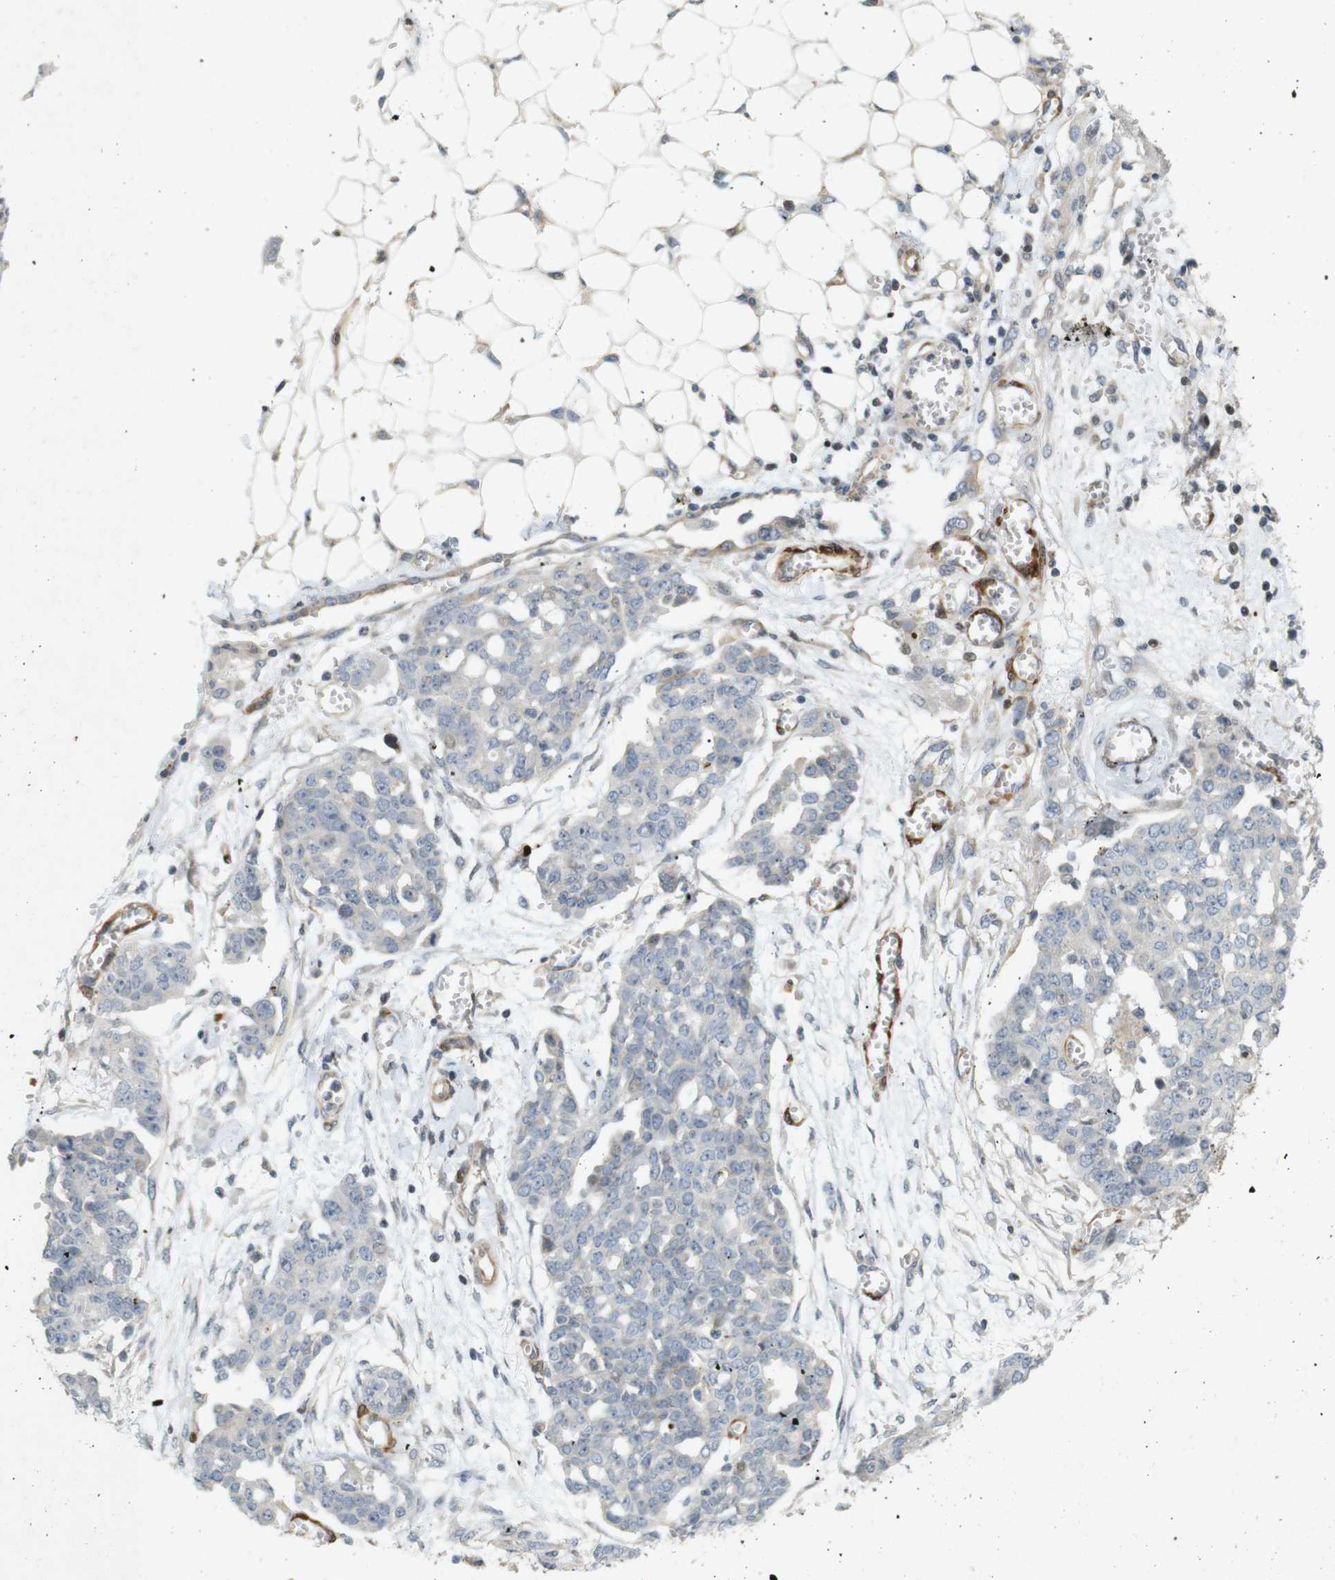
{"staining": {"intensity": "negative", "quantity": "none", "location": "none"}, "tissue": "ovarian cancer", "cell_type": "Tumor cells", "image_type": "cancer", "snomed": [{"axis": "morphology", "description": "Cystadenocarcinoma, serous, NOS"}, {"axis": "topography", "description": "Soft tissue"}, {"axis": "topography", "description": "Ovary"}], "caption": "Immunohistochemistry (IHC) micrograph of neoplastic tissue: ovarian cancer (serous cystadenocarcinoma) stained with DAB demonstrates no significant protein staining in tumor cells. The staining was performed using DAB (3,3'-diaminobenzidine) to visualize the protein expression in brown, while the nuclei were stained in blue with hematoxylin (Magnification: 20x).", "gene": "PPP1R14A", "patient": {"sex": "female", "age": 57}}